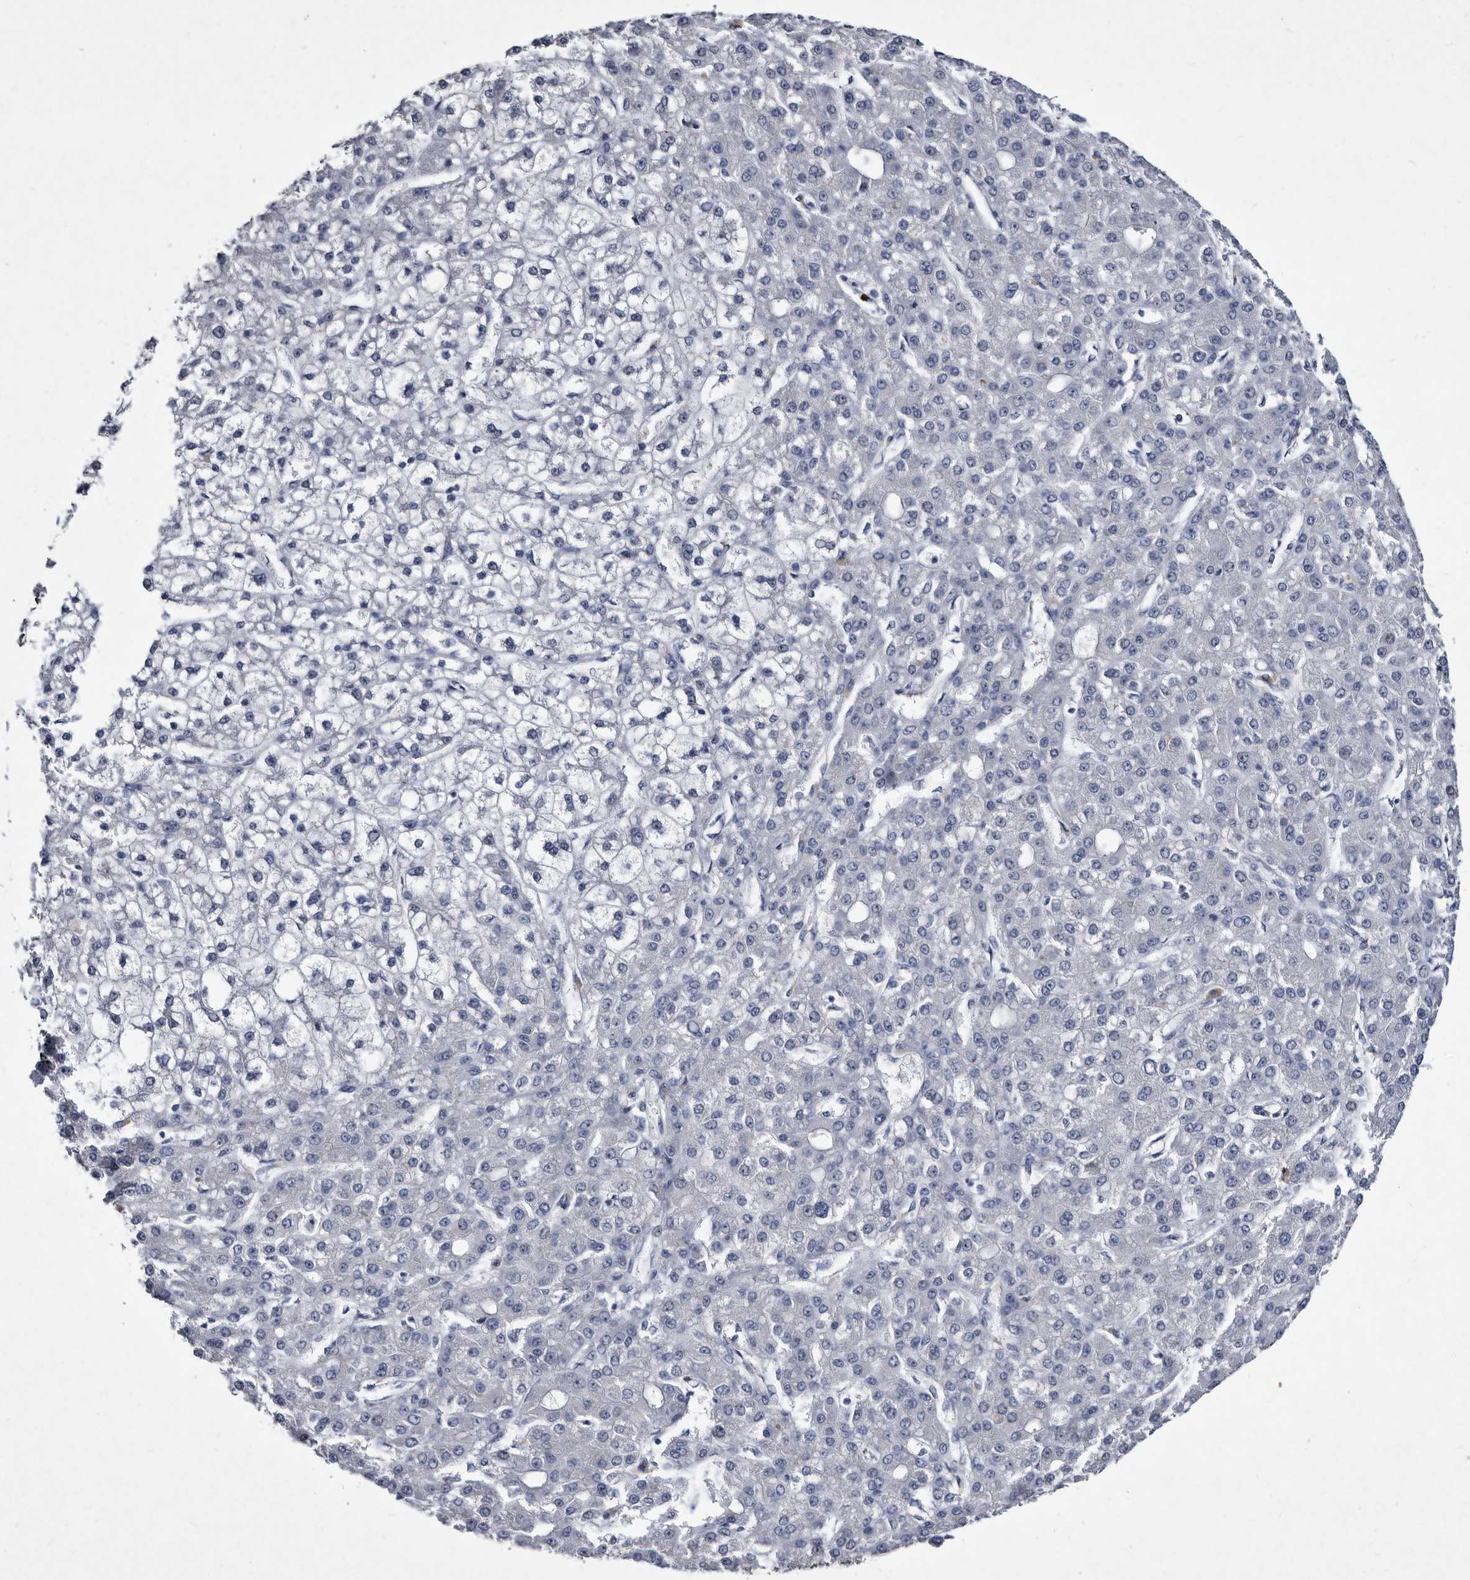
{"staining": {"intensity": "negative", "quantity": "none", "location": "none"}, "tissue": "liver cancer", "cell_type": "Tumor cells", "image_type": "cancer", "snomed": [{"axis": "morphology", "description": "Carcinoma, Hepatocellular, NOS"}, {"axis": "topography", "description": "Liver"}], "caption": "DAB (3,3'-diaminobenzidine) immunohistochemical staining of human liver hepatocellular carcinoma displays no significant positivity in tumor cells.", "gene": "SERPINB8", "patient": {"sex": "male", "age": 67}}